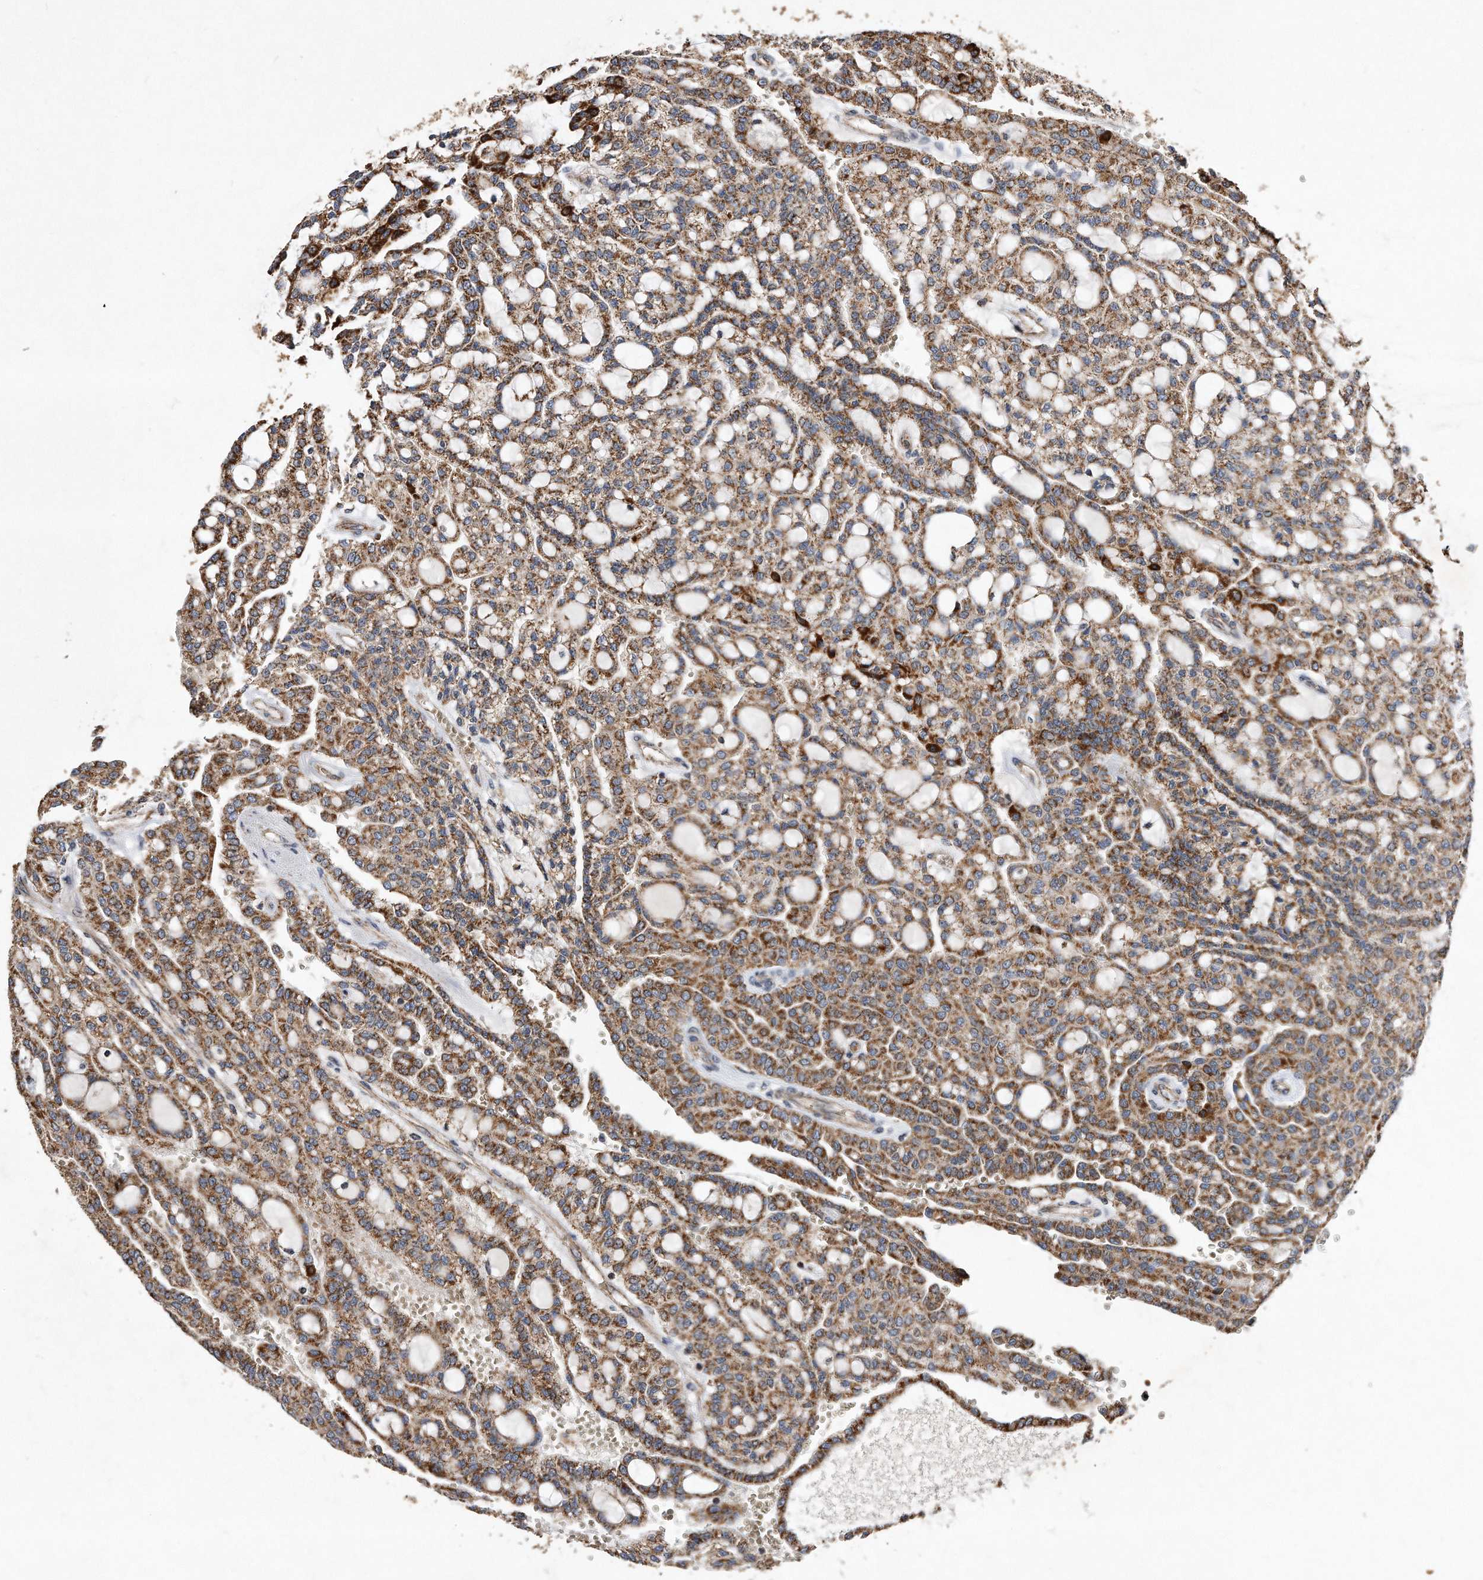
{"staining": {"intensity": "moderate", "quantity": ">75%", "location": "cytoplasmic/membranous"}, "tissue": "renal cancer", "cell_type": "Tumor cells", "image_type": "cancer", "snomed": [{"axis": "morphology", "description": "Adenocarcinoma, NOS"}, {"axis": "topography", "description": "Kidney"}], "caption": "IHC of human renal adenocarcinoma reveals medium levels of moderate cytoplasmic/membranous staining in about >75% of tumor cells. The protein is shown in brown color, while the nuclei are stained blue.", "gene": "PPP5C", "patient": {"sex": "male", "age": 63}}